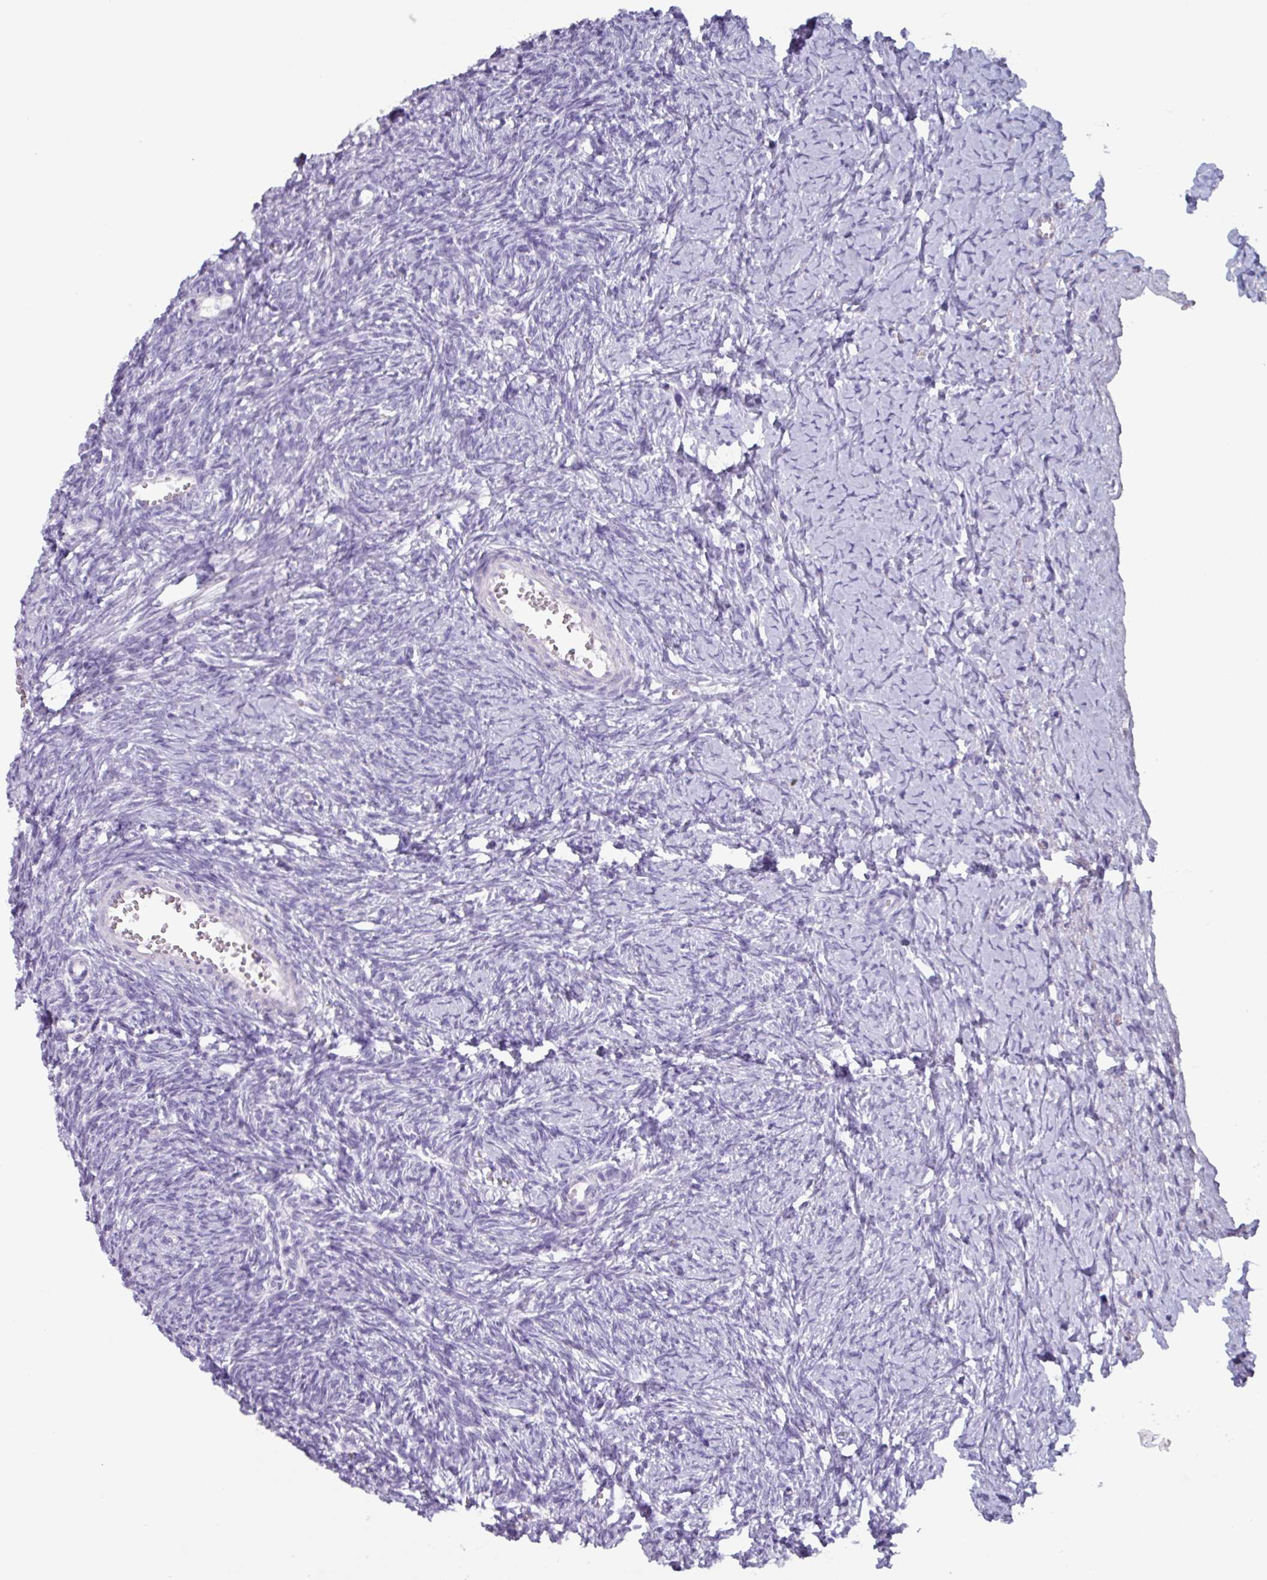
{"staining": {"intensity": "negative", "quantity": "none", "location": "none"}, "tissue": "ovary", "cell_type": "Ovarian stroma cells", "image_type": "normal", "snomed": [{"axis": "morphology", "description": "Normal tissue, NOS"}, {"axis": "topography", "description": "Ovary"}], "caption": "Ovarian stroma cells are negative for brown protein staining in unremarkable ovary. The staining is performed using DAB brown chromogen with nuclei counter-stained in using hematoxylin.", "gene": "OR2T10", "patient": {"sex": "female", "age": 39}}